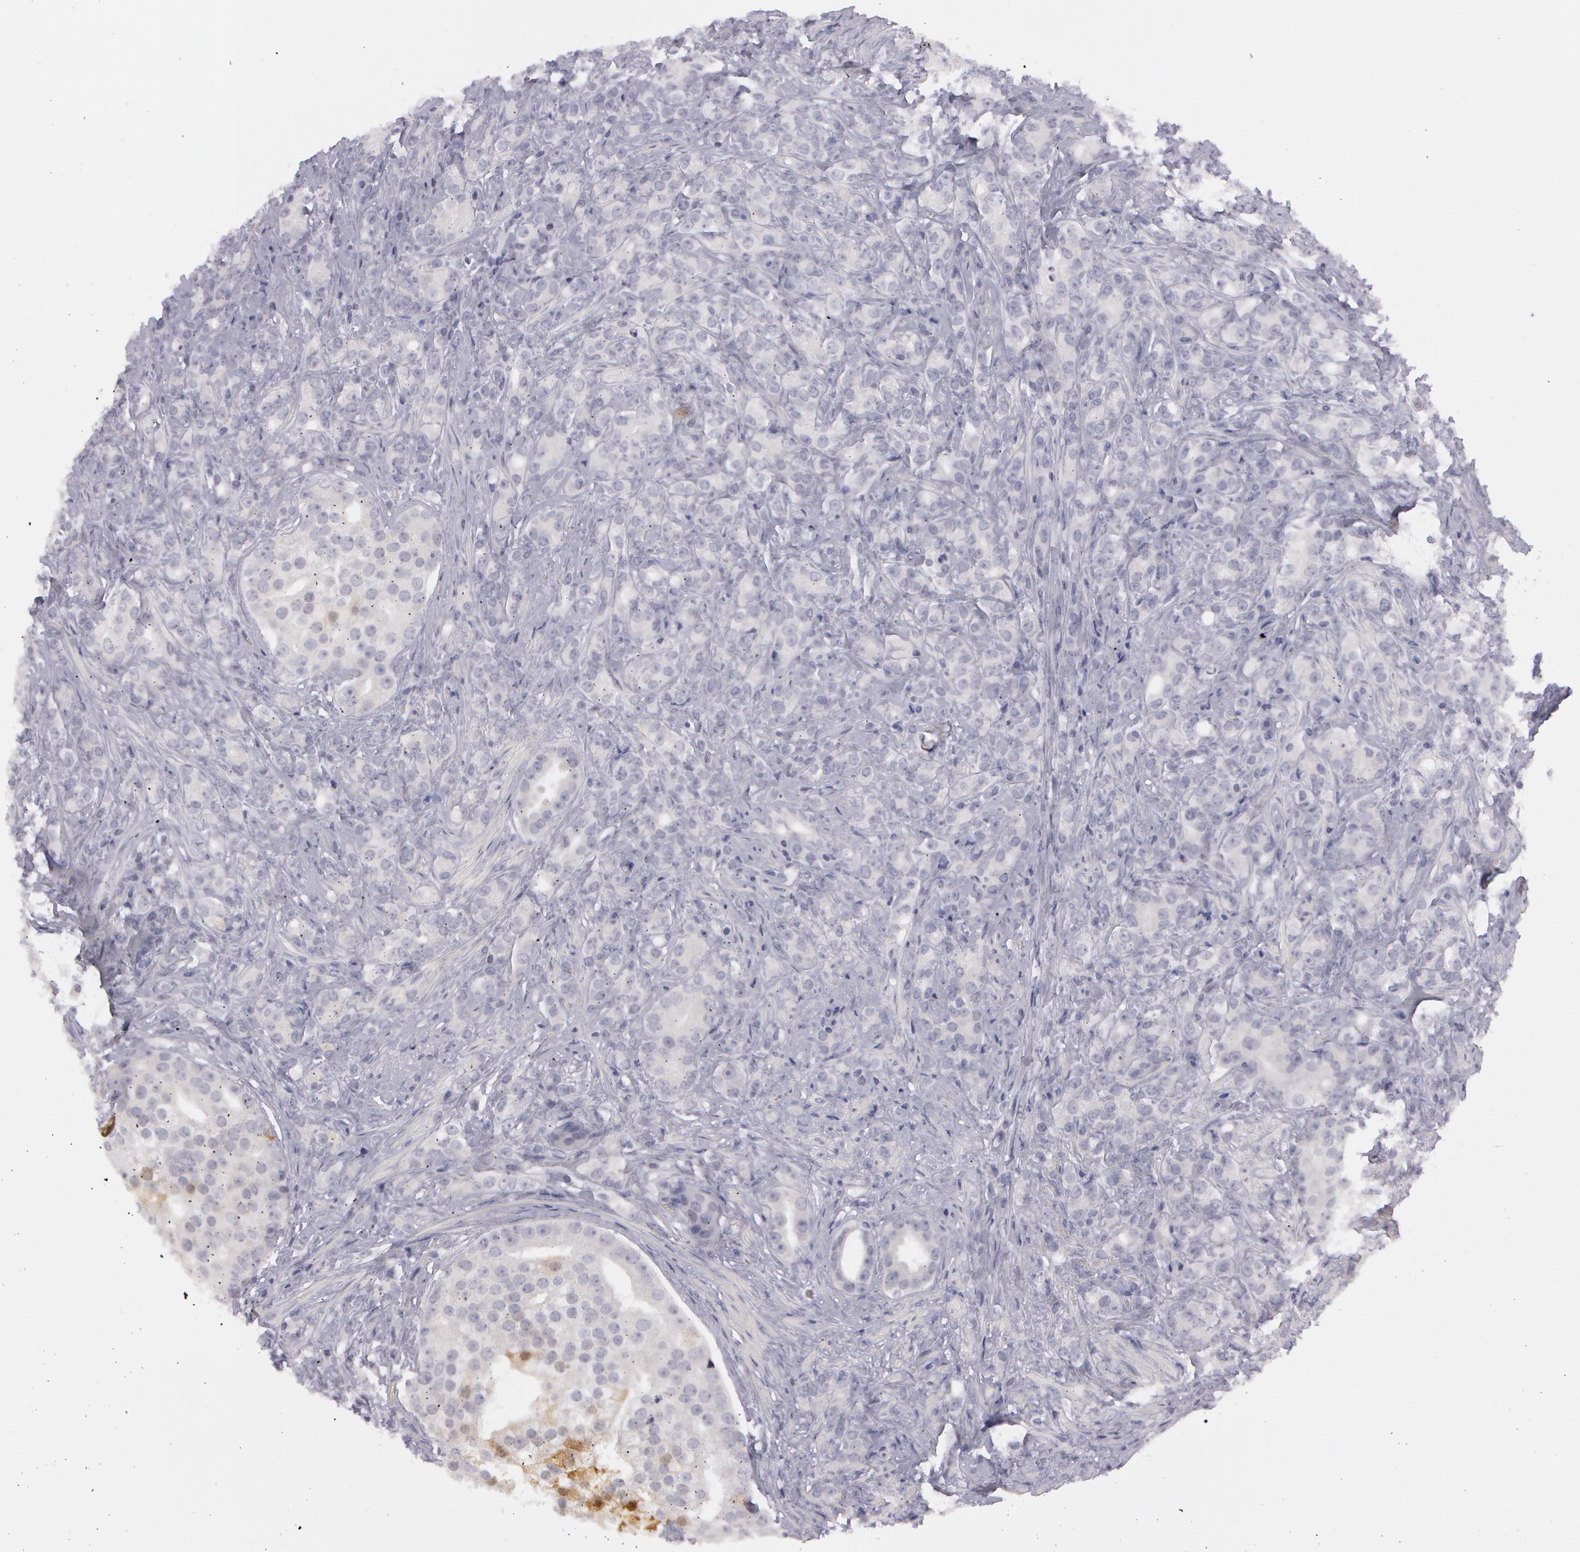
{"staining": {"intensity": "negative", "quantity": "none", "location": "none"}, "tissue": "prostate cancer", "cell_type": "Tumor cells", "image_type": "cancer", "snomed": [{"axis": "morphology", "description": "Adenocarcinoma, Medium grade"}, {"axis": "topography", "description": "Prostate"}], "caption": "Histopathology image shows no protein positivity in tumor cells of medium-grade adenocarcinoma (prostate) tissue.", "gene": "IL1RN", "patient": {"sex": "male", "age": 59}}